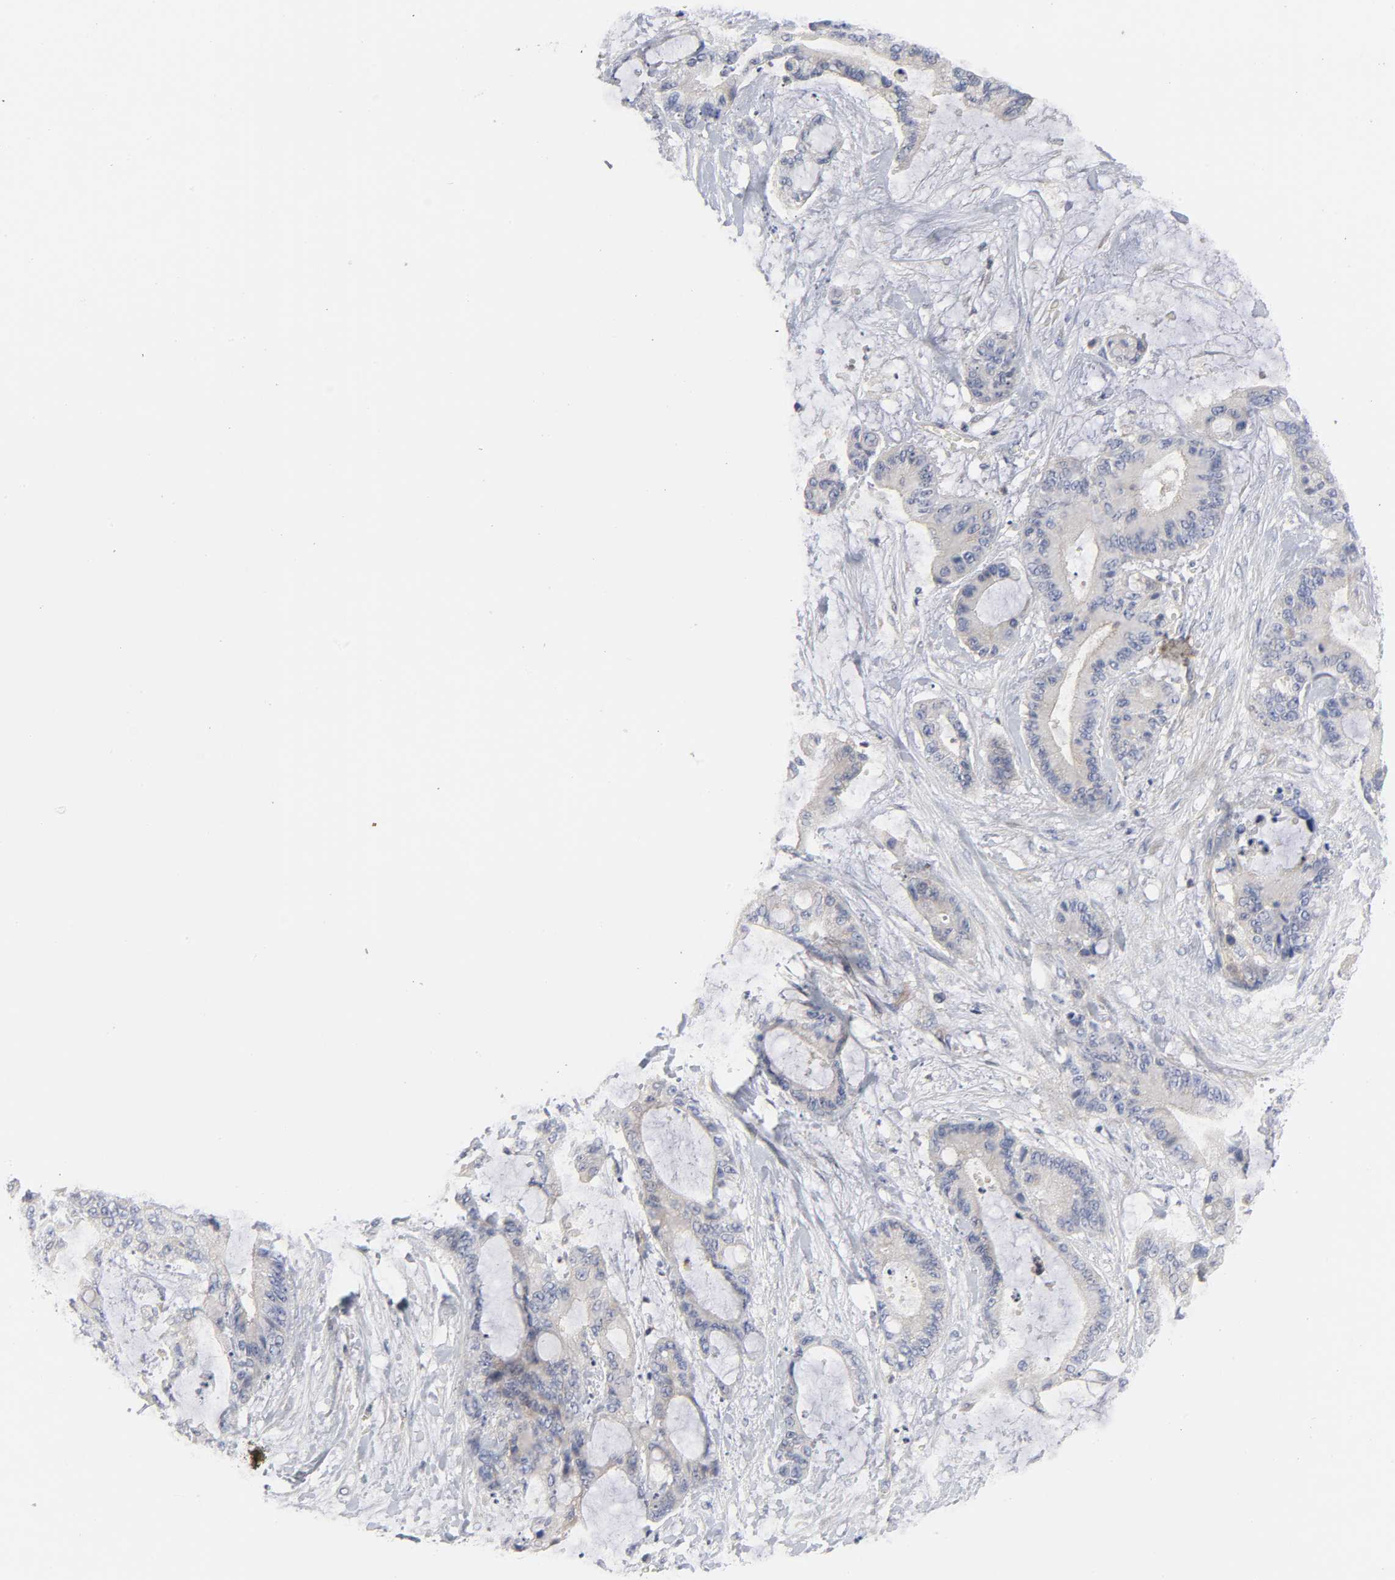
{"staining": {"intensity": "weak", "quantity": ">75%", "location": "cytoplasmic/membranous"}, "tissue": "liver cancer", "cell_type": "Tumor cells", "image_type": "cancer", "snomed": [{"axis": "morphology", "description": "Cholangiocarcinoma"}, {"axis": "topography", "description": "Liver"}], "caption": "The image demonstrates immunohistochemical staining of liver cholangiocarcinoma. There is weak cytoplasmic/membranous expression is identified in approximately >75% of tumor cells.", "gene": "ROCK1", "patient": {"sex": "female", "age": 73}}